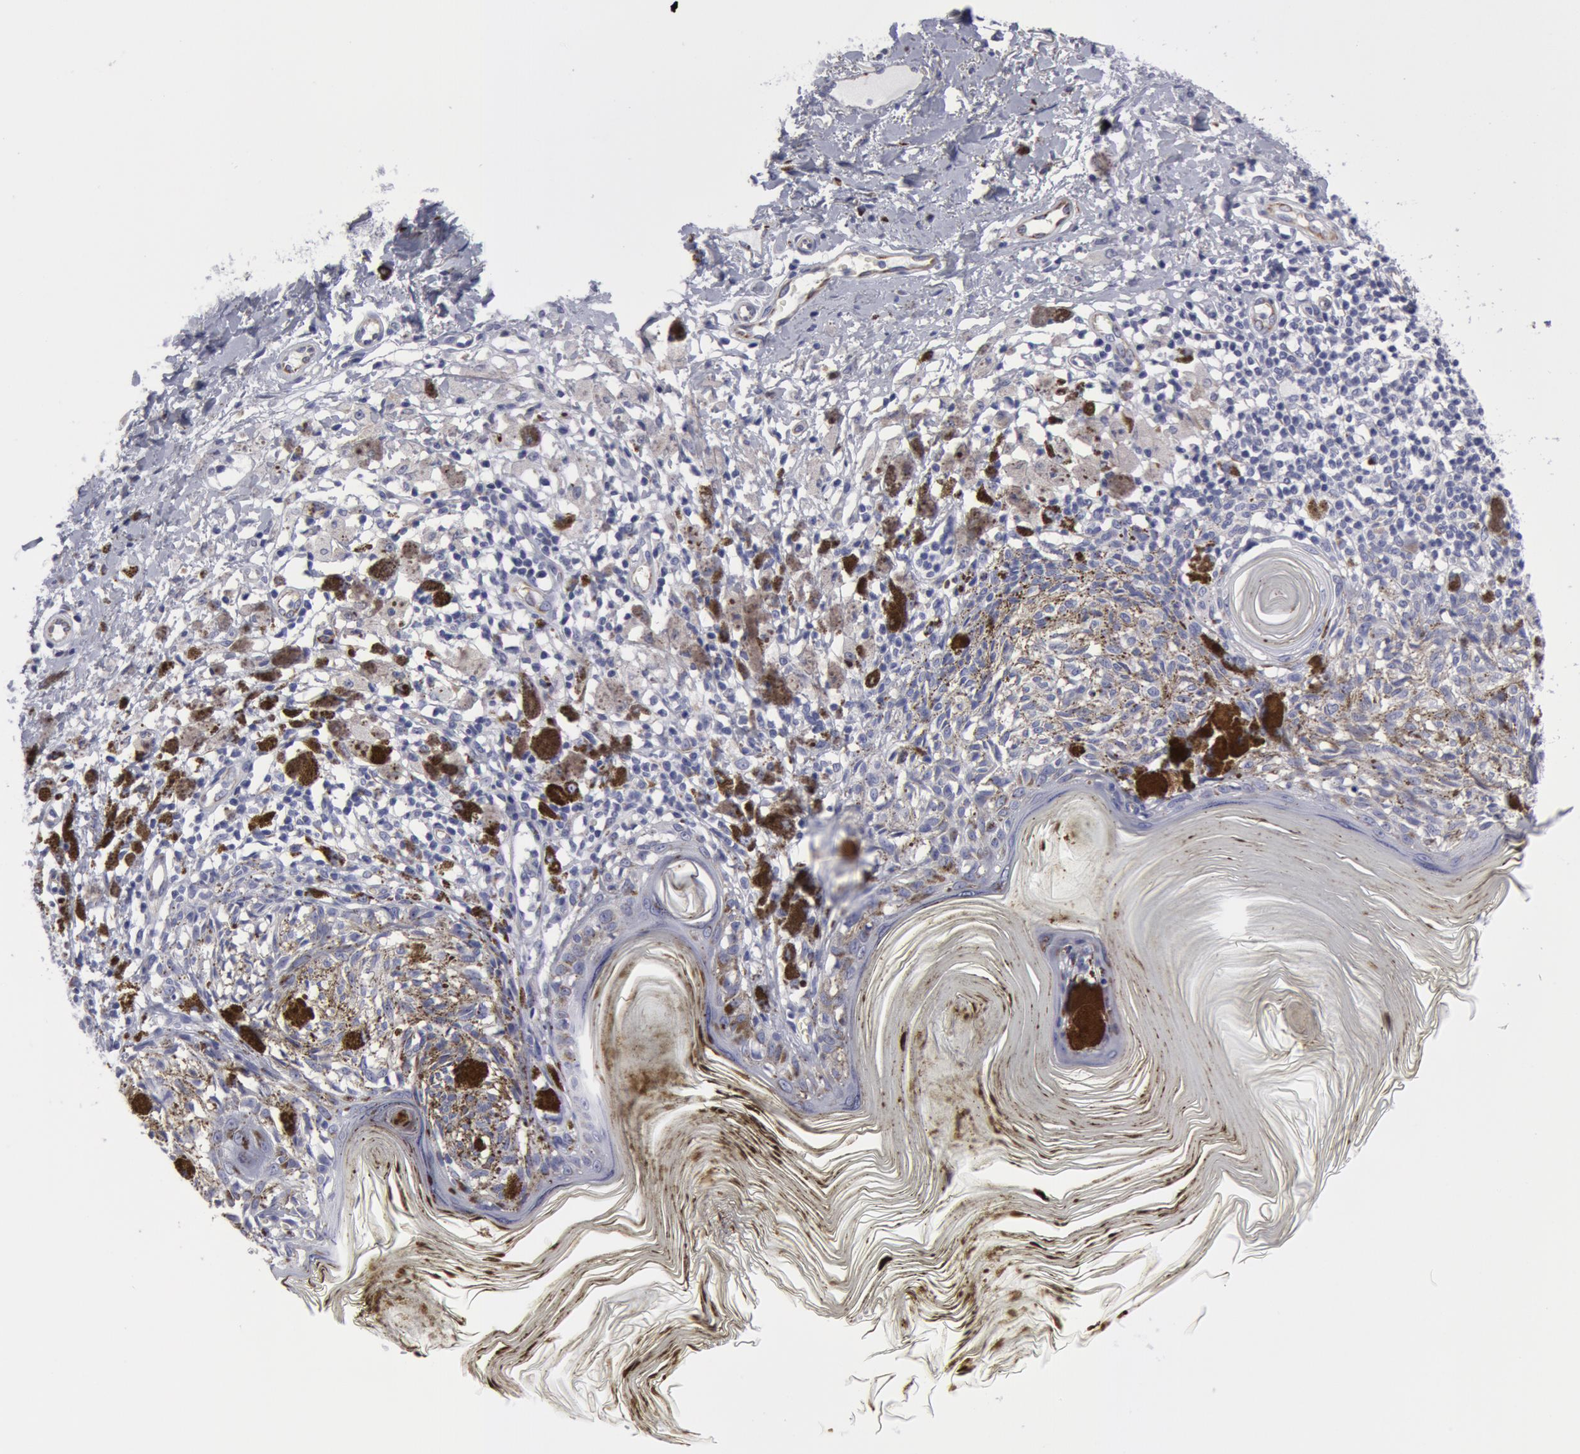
{"staining": {"intensity": "negative", "quantity": "none", "location": "none"}, "tissue": "melanoma", "cell_type": "Tumor cells", "image_type": "cancer", "snomed": [{"axis": "morphology", "description": "Malignant melanoma, NOS"}, {"axis": "topography", "description": "Skin"}], "caption": "A histopathology image of malignant melanoma stained for a protein shows no brown staining in tumor cells.", "gene": "SMC1B", "patient": {"sex": "male", "age": 88}}